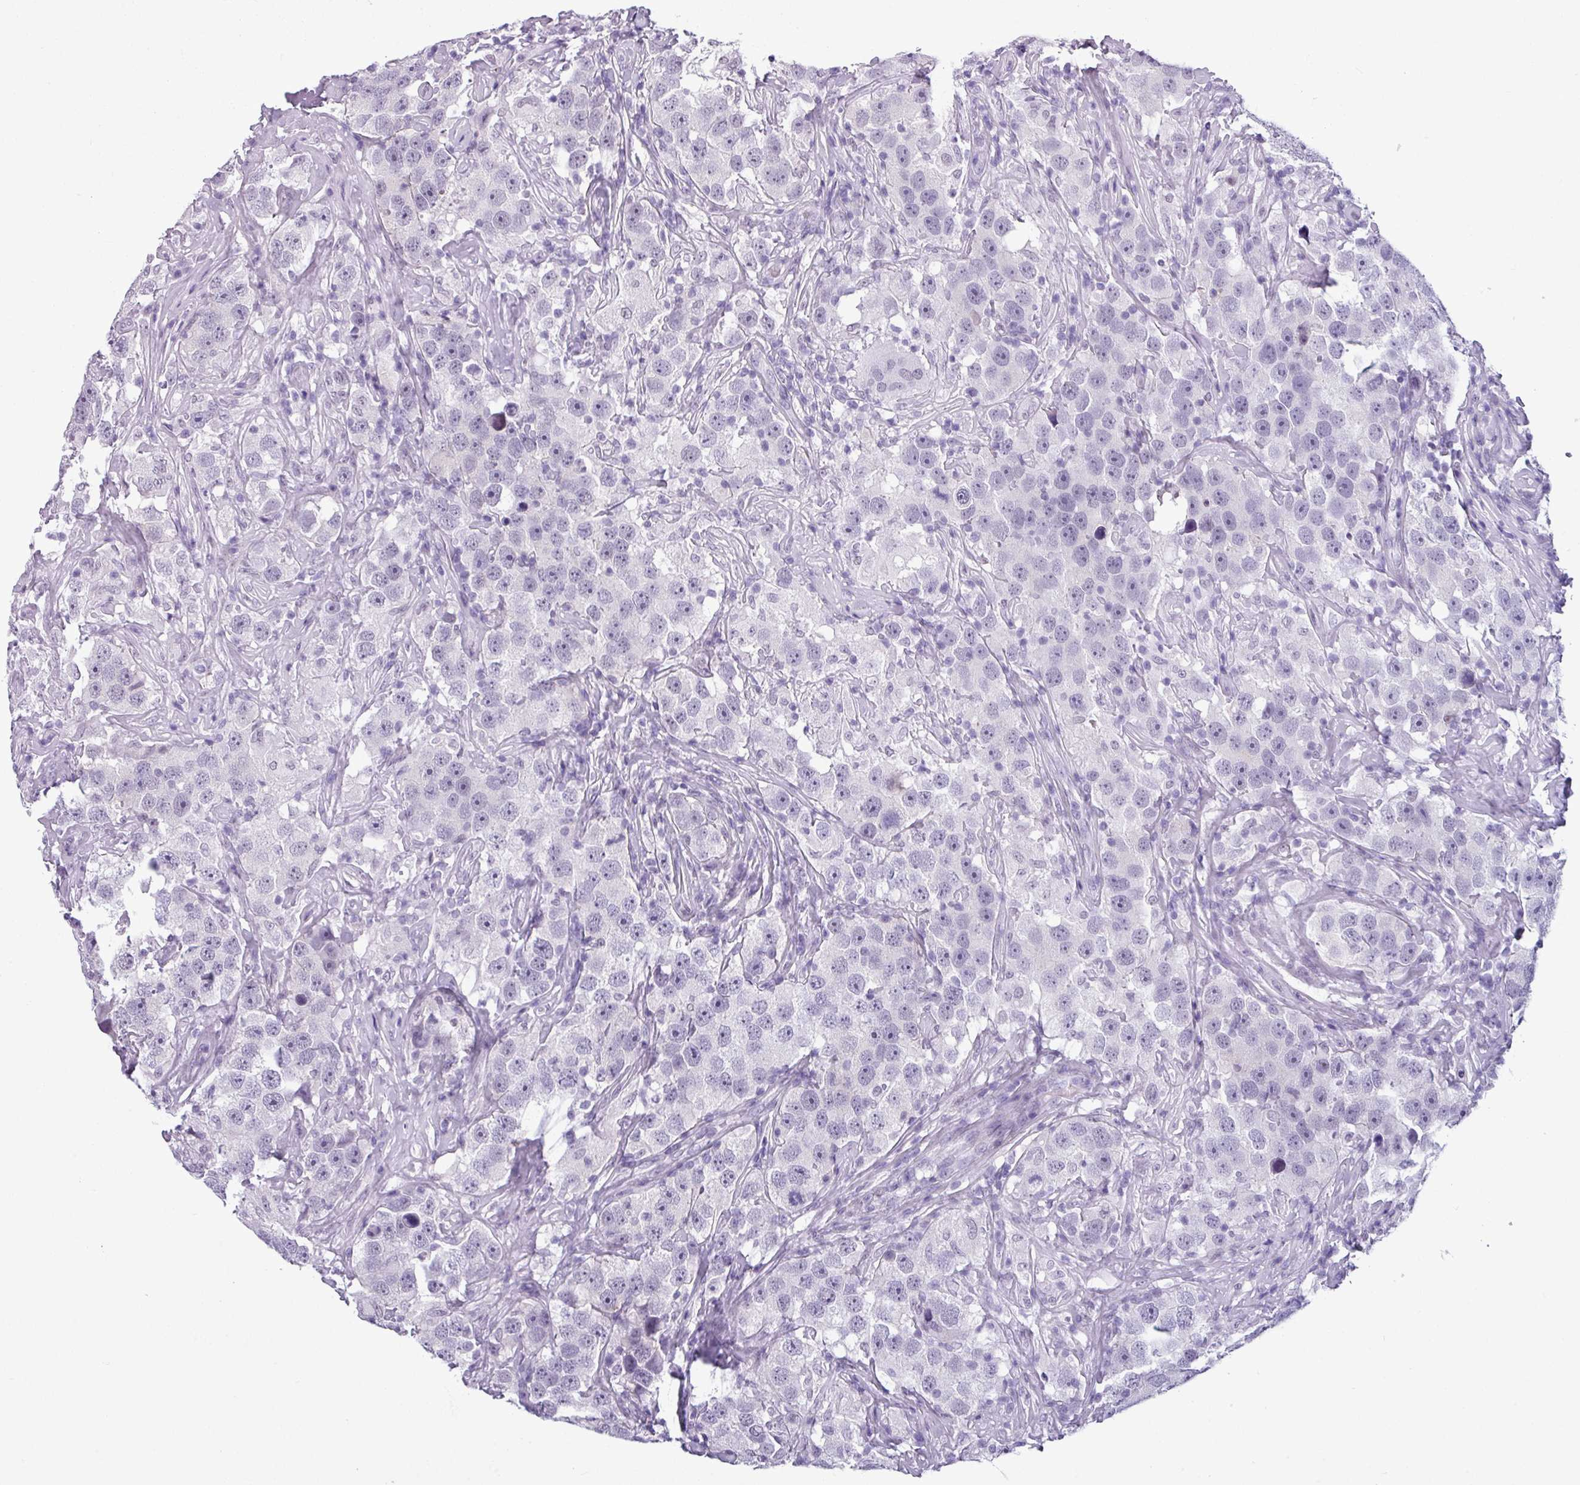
{"staining": {"intensity": "negative", "quantity": "none", "location": "none"}, "tissue": "testis cancer", "cell_type": "Tumor cells", "image_type": "cancer", "snomed": [{"axis": "morphology", "description": "Seminoma, NOS"}, {"axis": "topography", "description": "Testis"}], "caption": "A photomicrograph of human testis cancer is negative for staining in tumor cells.", "gene": "SRGAP1", "patient": {"sex": "male", "age": 49}}